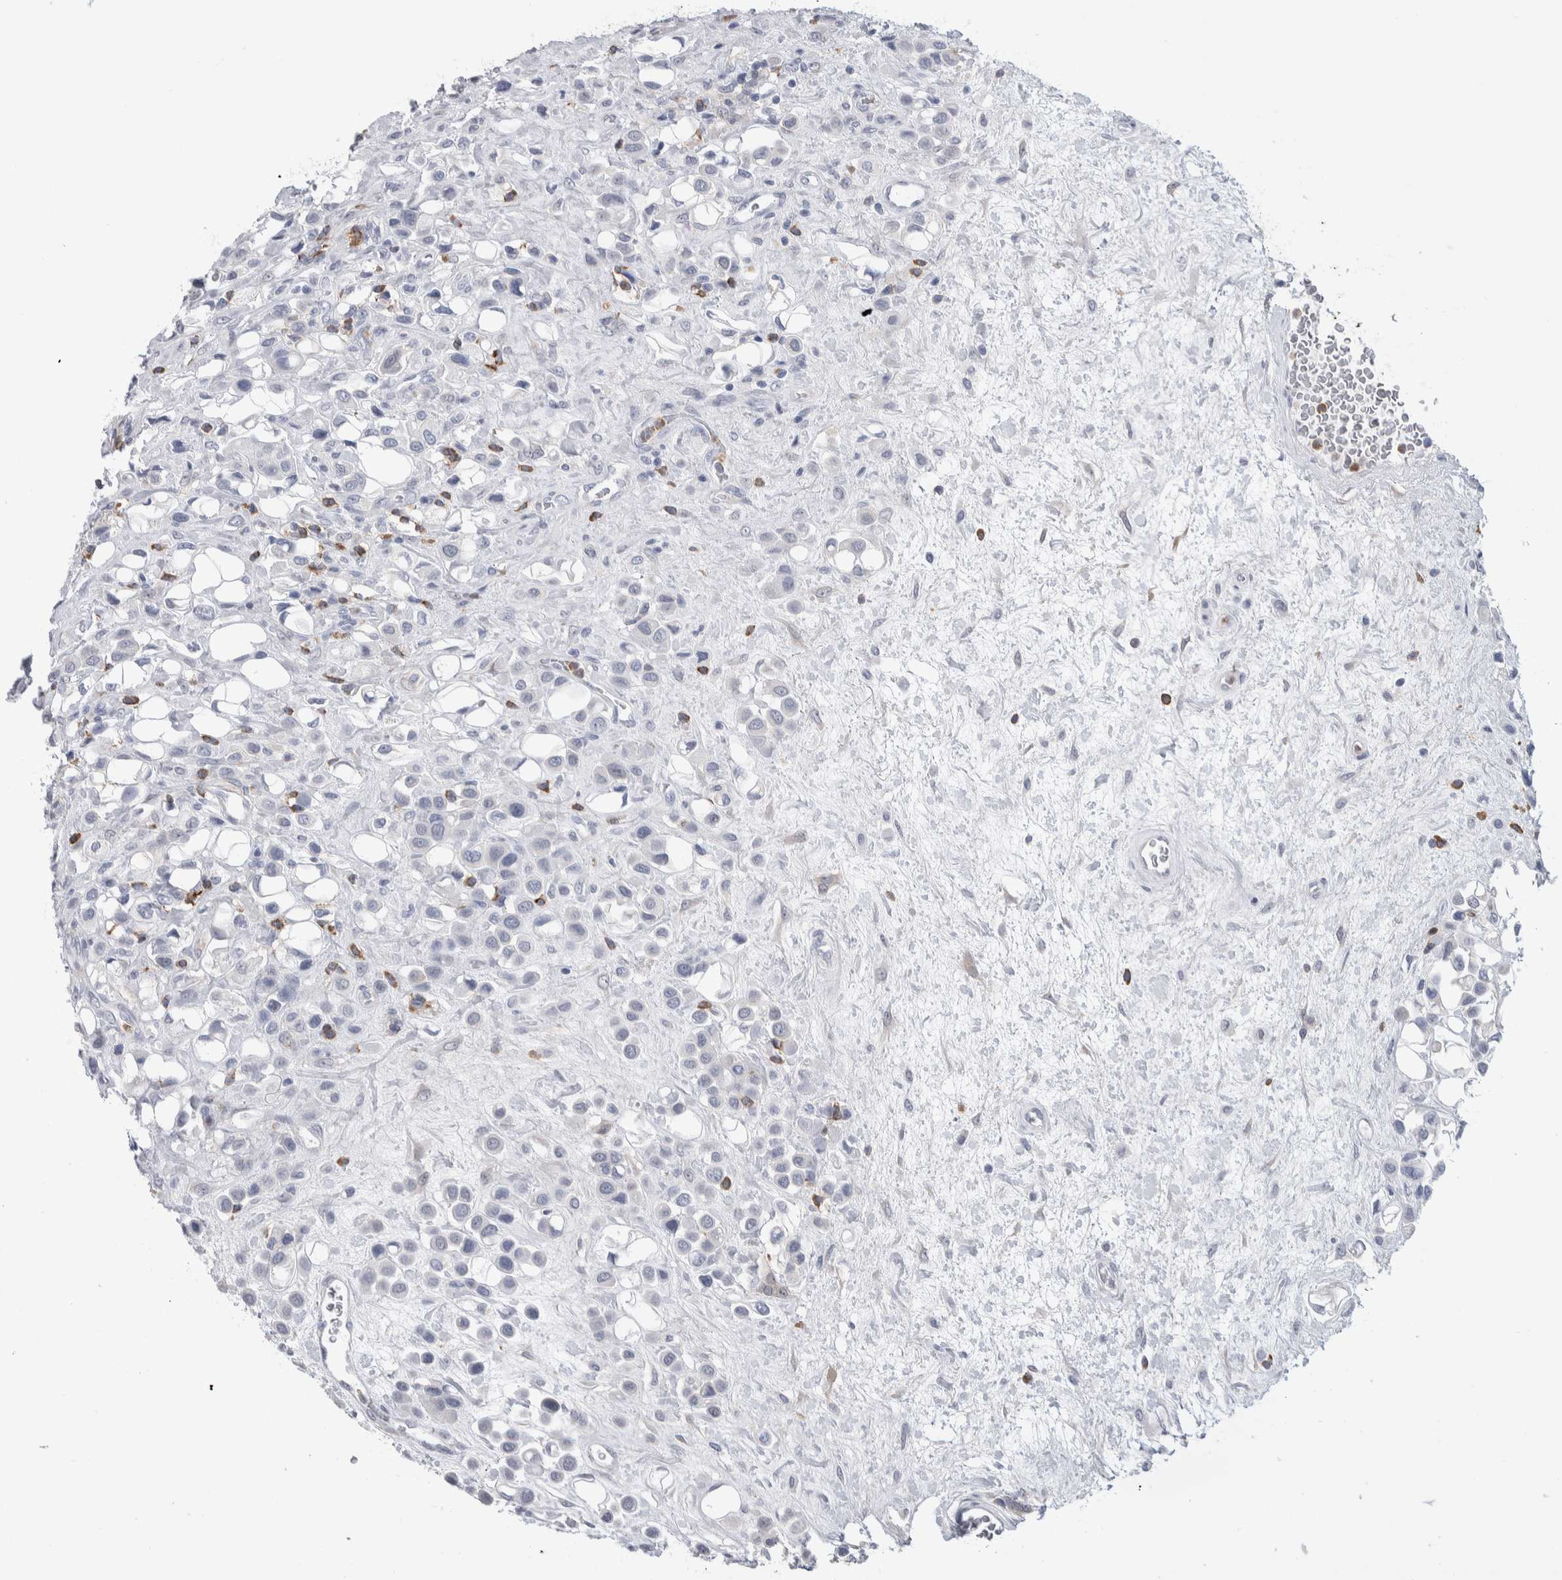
{"staining": {"intensity": "negative", "quantity": "none", "location": "none"}, "tissue": "urothelial cancer", "cell_type": "Tumor cells", "image_type": "cancer", "snomed": [{"axis": "morphology", "description": "Urothelial carcinoma, High grade"}, {"axis": "topography", "description": "Urinary bladder"}], "caption": "Immunohistochemical staining of human urothelial carcinoma (high-grade) shows no significant expression in tumor cells. (Stains: DAB (3,3'-diaminobenzidine) IHC with hematoxylin counter stain, Microscopy: brightfield microscopy at high magnification).", "gene": "LURAP1L", "patient": {"sex": "male", "age": 50}}